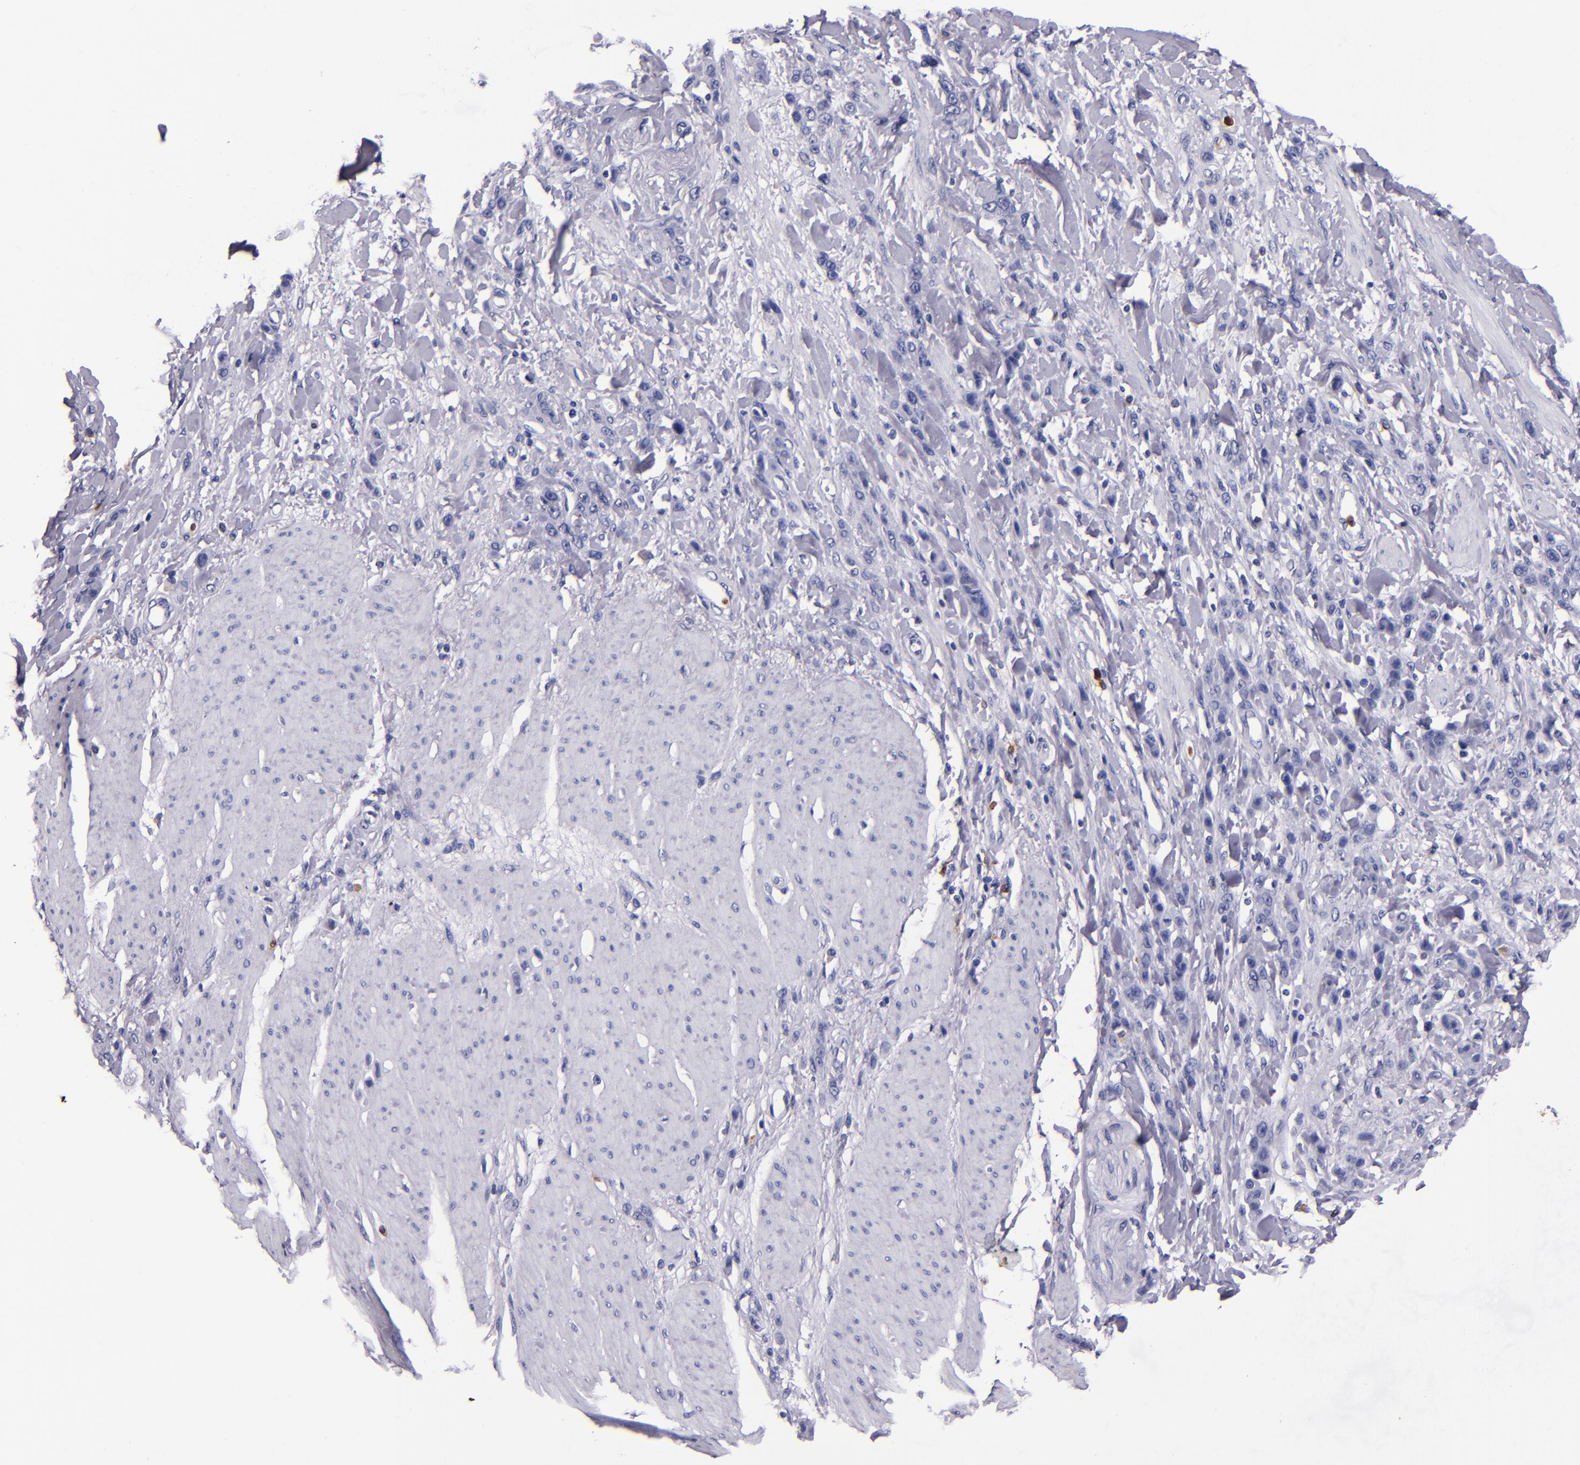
{"staining": {"intensity": "negative", "quantity": "none", "location": "none"}, "tissue": "stomach cancer", "cell_type": "Tumor cells", "image_type": "cancer", "snomed": [{"axis": "morphology", "description": "Normal tissue, NOS"}, {"axis": "morphology", "description": "Adenocarcinoma, NOS"}, {"axis": "topography", "description": "Stomach"}], "caption": "Human stomach cancer stained for a protein using IHC exhibits no expression in tumor cells.", "gene": "S100A8", "patient": {"sex": "male", "age": 82}}